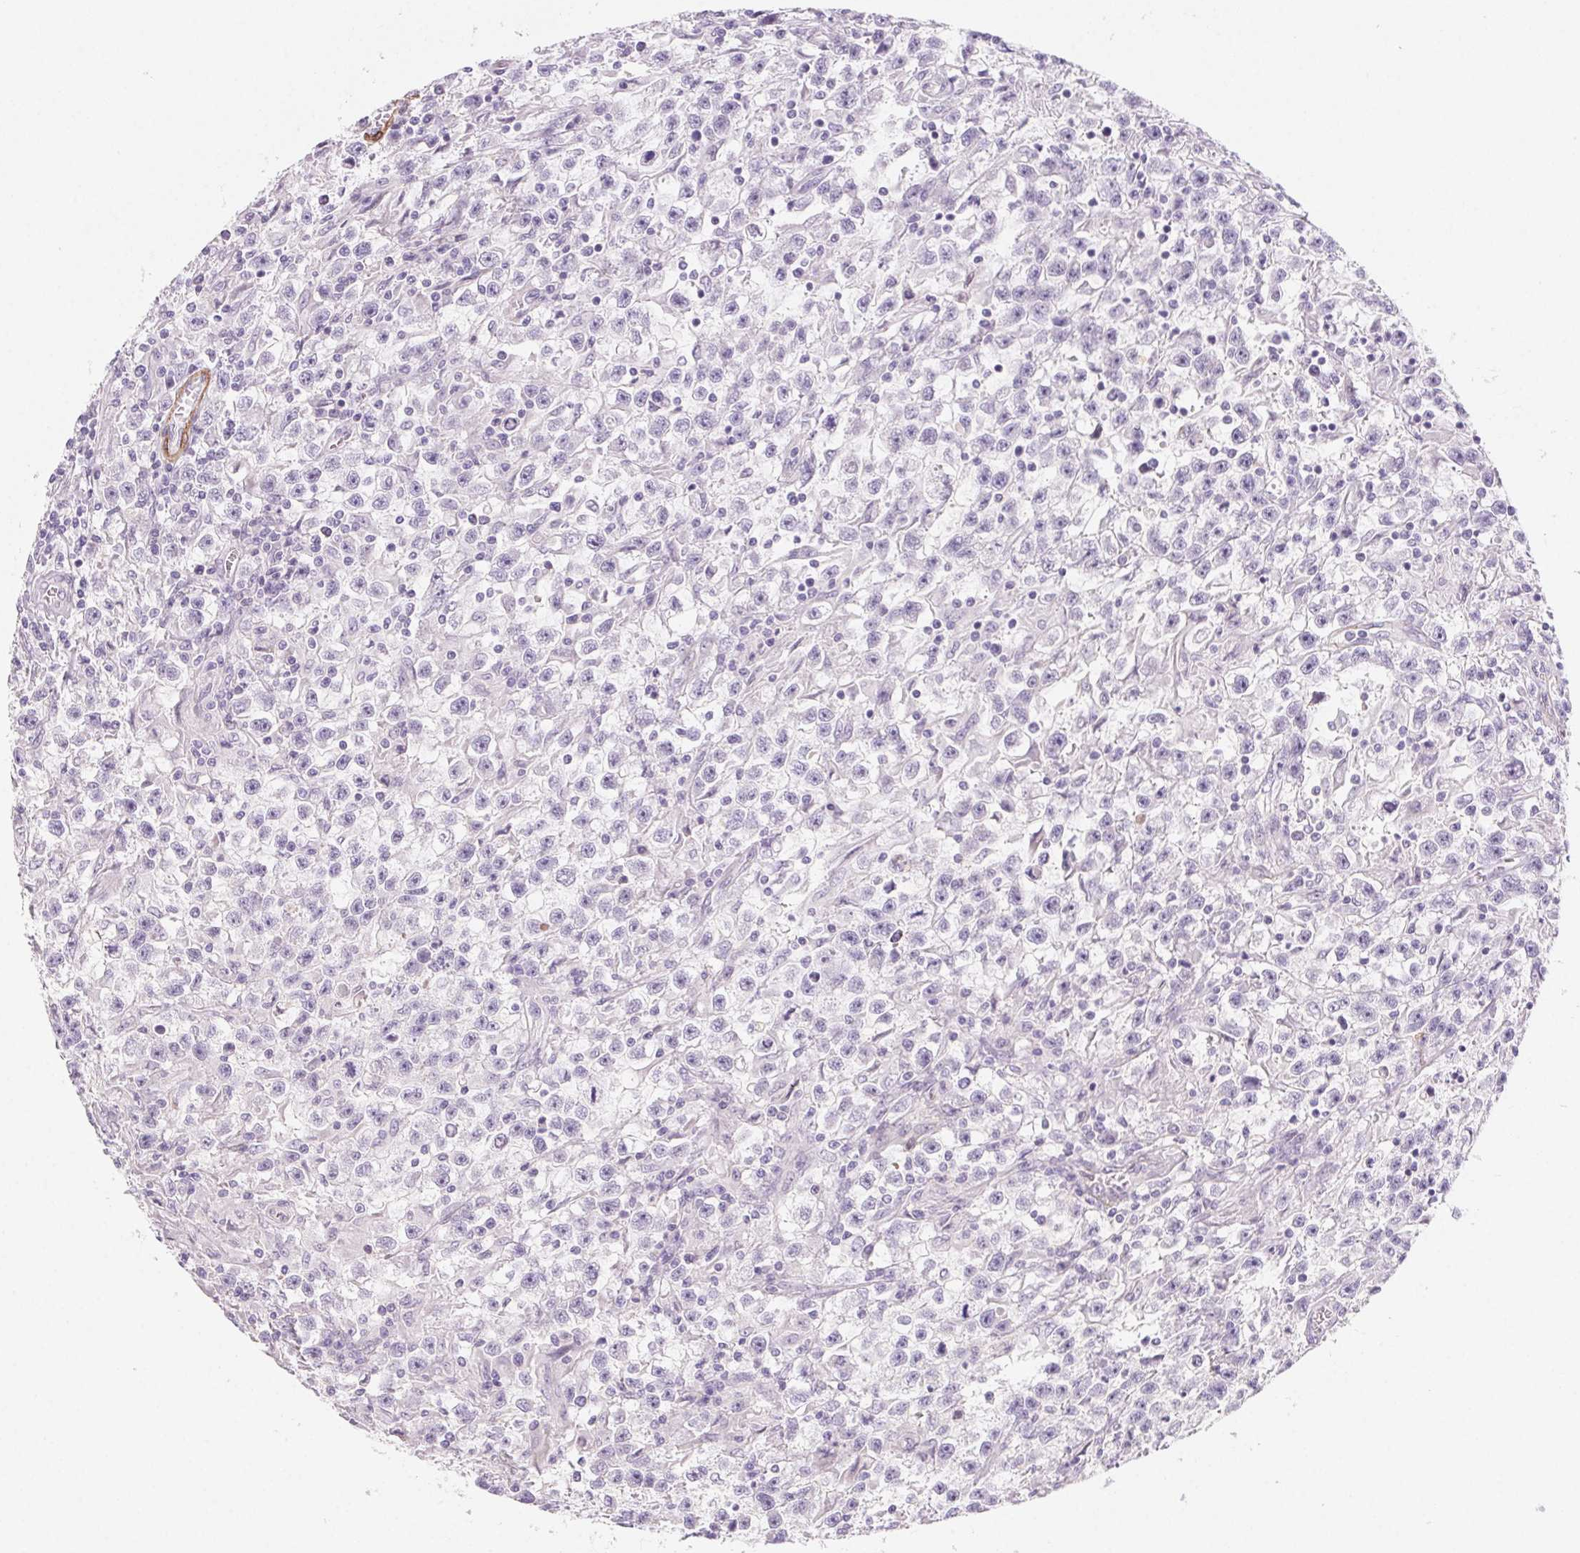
{"staining": {"intensity": "negative", "quantity": "none", "location": "none"}, "tissue": "testis cancer", "cell_type": "Tumor cells", "image_type": "cancer", "snomed": [{"axis": "morphology", "description": "Seminoma, NOS"}, {"axis": "topography", "description": "Testis"}], "caption": "Micrograph shows no significant protein staining in tumor cells of testis cancer.", "gene": "GPX8", "patient": {"sex": "male", "age": 31}}